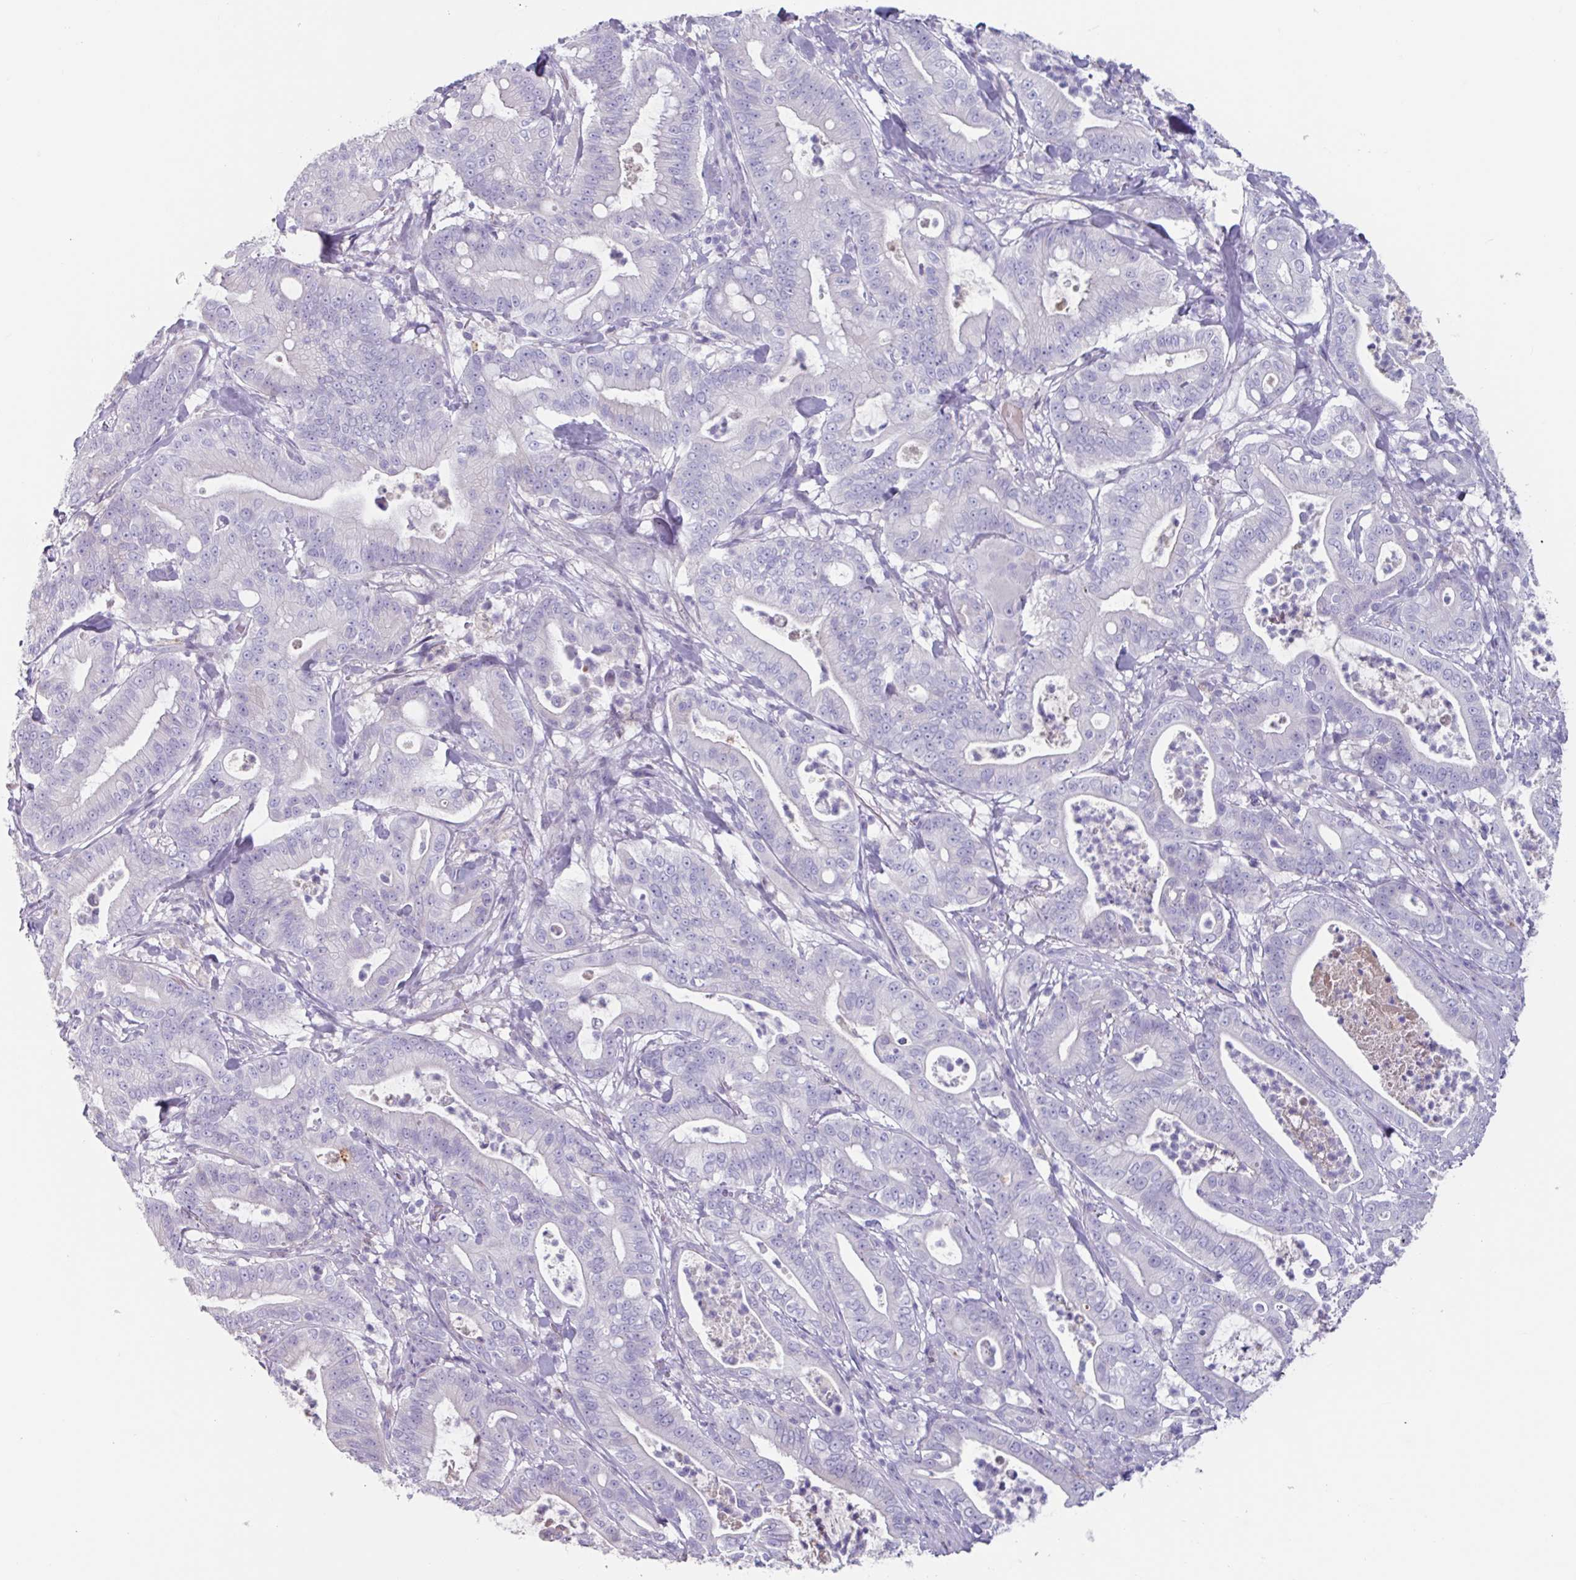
{"staining": {"intensity": "negative", "quantity": "none", "location": "none"}, "tissue": "pancreatic cancer", "cell_type": "Tumor cells", "image_type": "cancer", "snomed": [{"axis": "morphology", "description": "Adenocarcinoma, NOS"}, {"axis": "topography", "description": "Pancreas"}], "caption": "Tumor cells are negative for brown protein staining in pancreatic cancer (adenocarcinoma).", "gene": "OR2T10", "patient": {"sex": "male", "age": 71}}